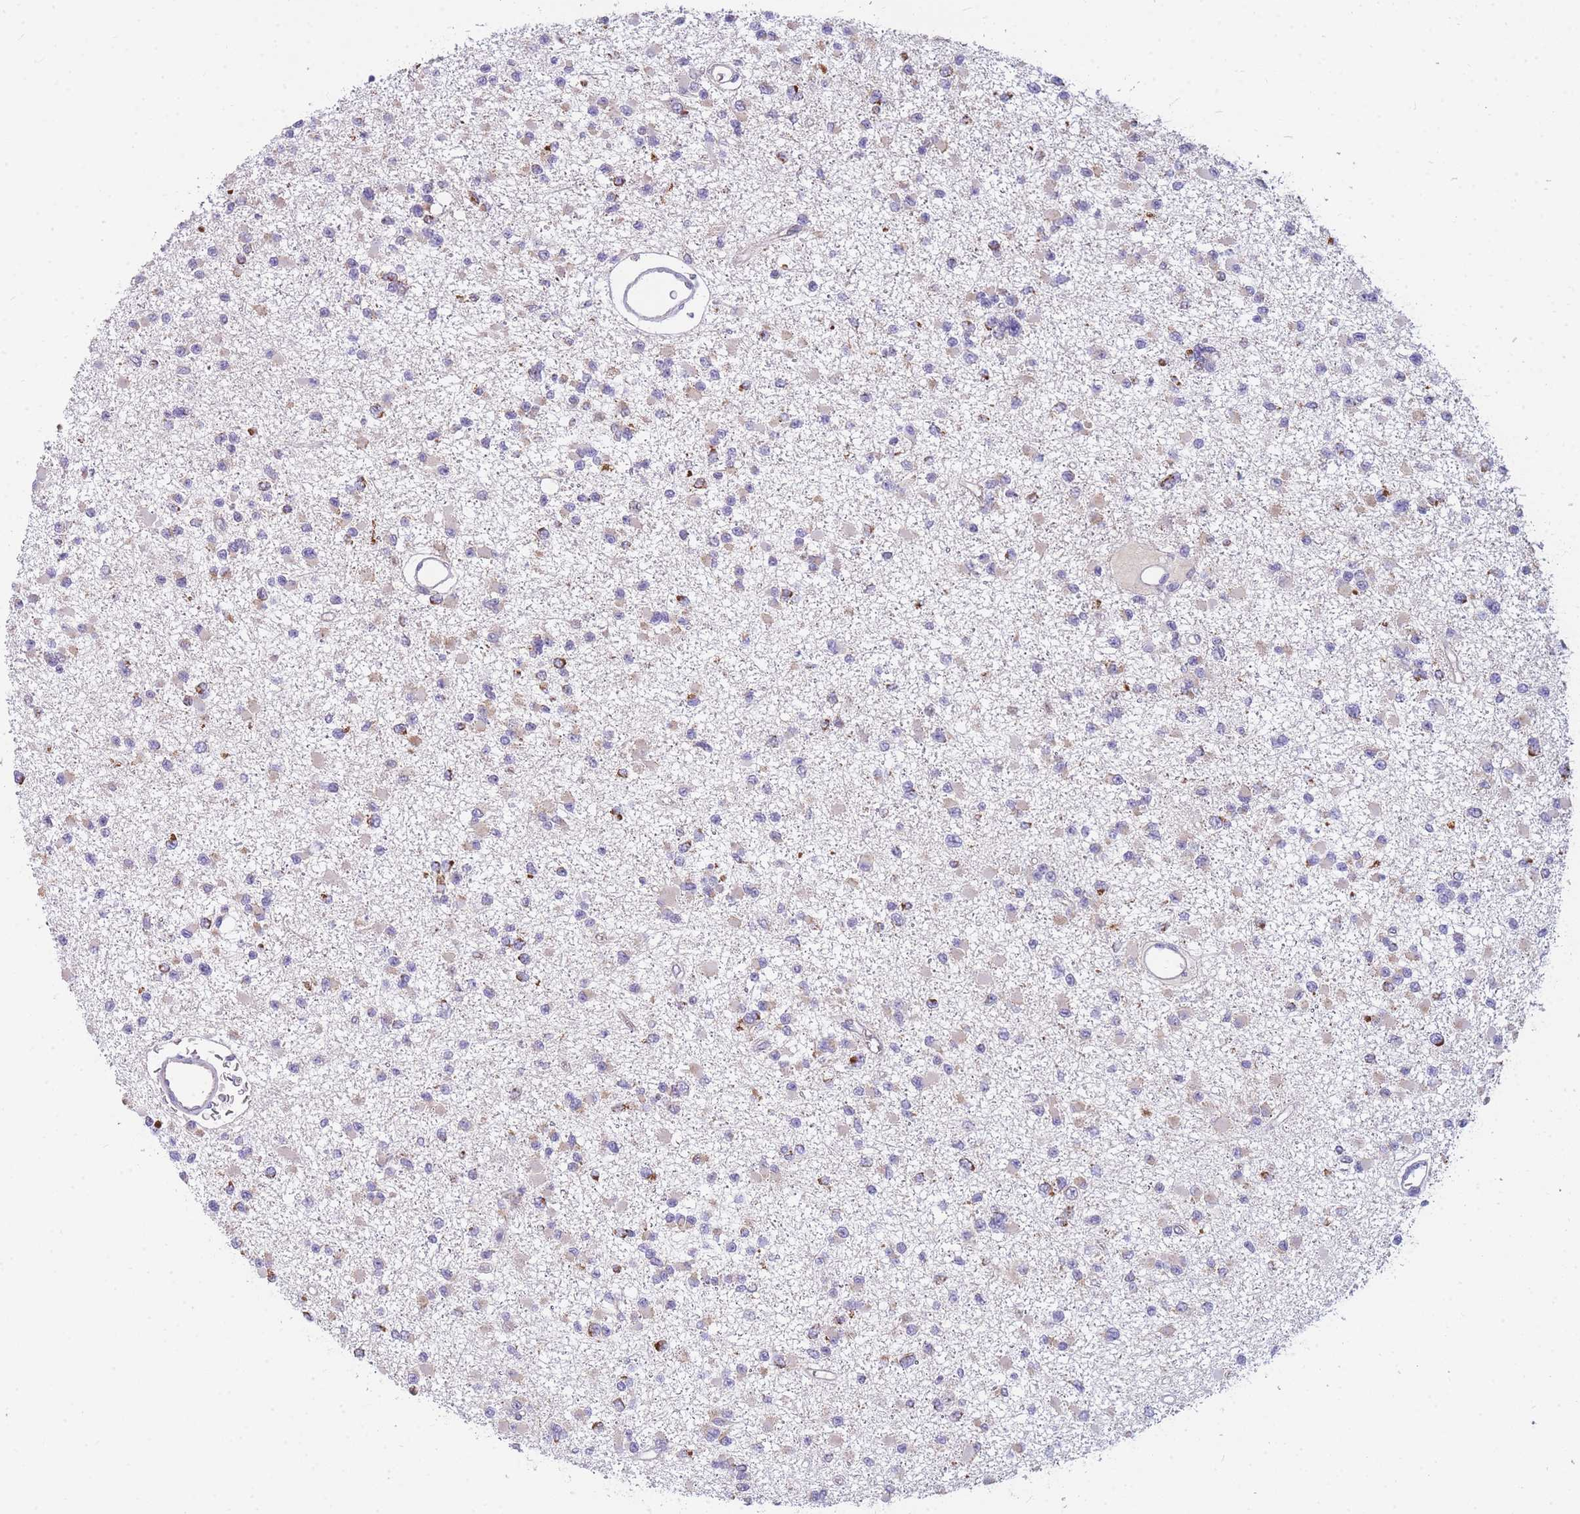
{"staining": {"intensity": "strong", "quantity": "<25%", "location": "cytoplasmic/membranous"}, "tissue": "glioma", "cell_type": "Tumor cells", "image_type": "cancer", "snomed": [{"axis": "morphology", "description": "Glioma, malignant, Low grade"}, {"axis": "topography", "description": "Brain"}], "caption": "Immunohistochemistry (IHC) histopathology image of neoplastic tissue: glioma stained using IHC demonstrates medium levels of strong protein expression localized specifically in the cytoplasmic/membranous of tumor cells, appearing as a cytoplasmic/membranous brown color.", "gene": "MRPS11", "patient": {"sex": "female", "age": 22}}